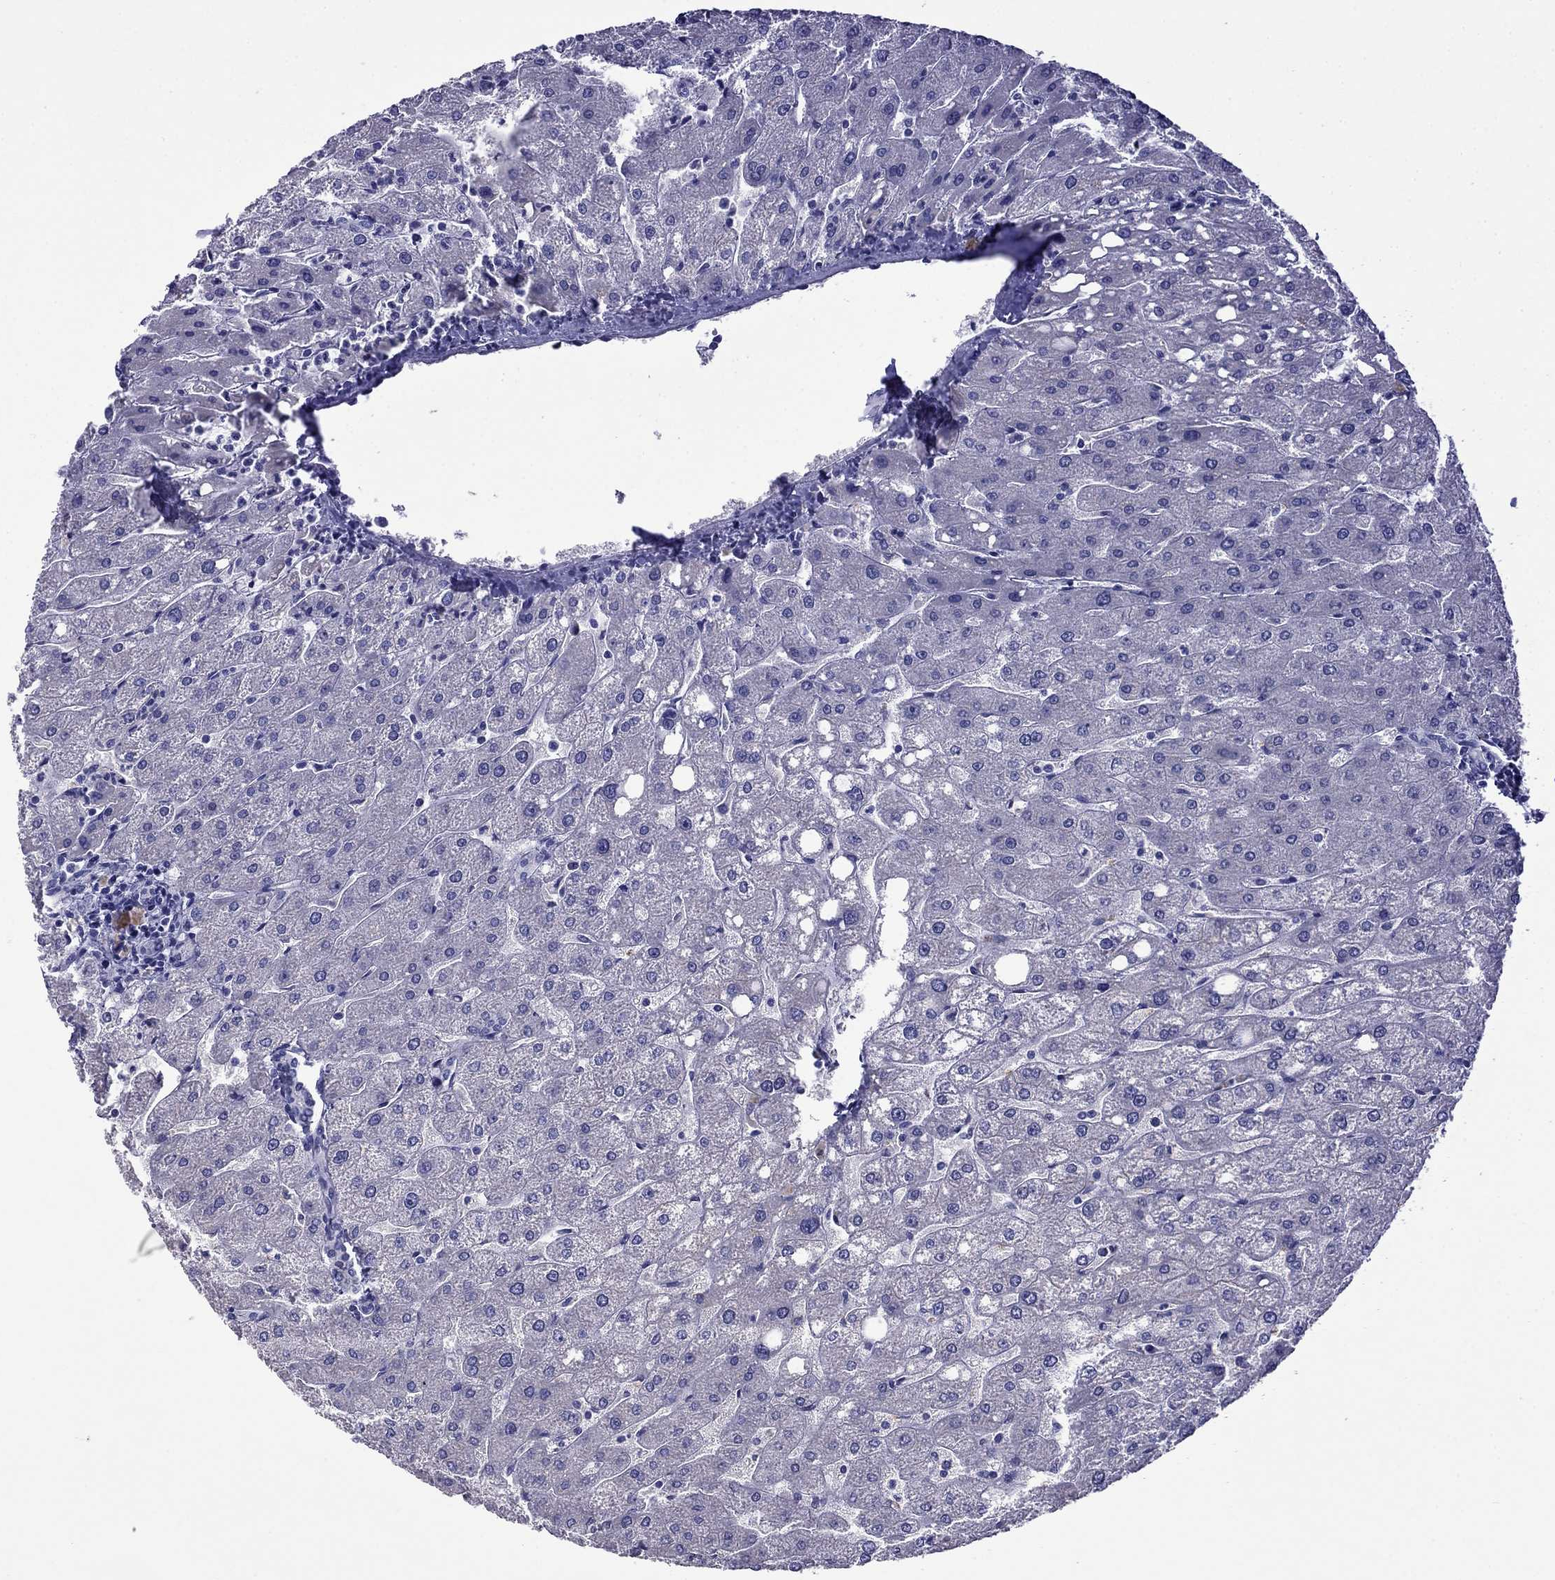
{"staining": {"intensity": "negative", "quantity": "none", "location": "none"}, "tissue": "liver", "cell_type": "Cholangiocytes", "image_type": "normal", "snomed": [{"axis": "morphology", "description": "Normal tissue, NOS"}, {"axis": "topography", "description": "Liver"}], "caption": "High magnification brightfield microscopy of benign liver stained with DAB (brown) and counterstained with hematoxylin (blue): cholangiocytes show no significant staining.", "gene": "MYO15A", "patient": {"sex": "male", "age": 67}}